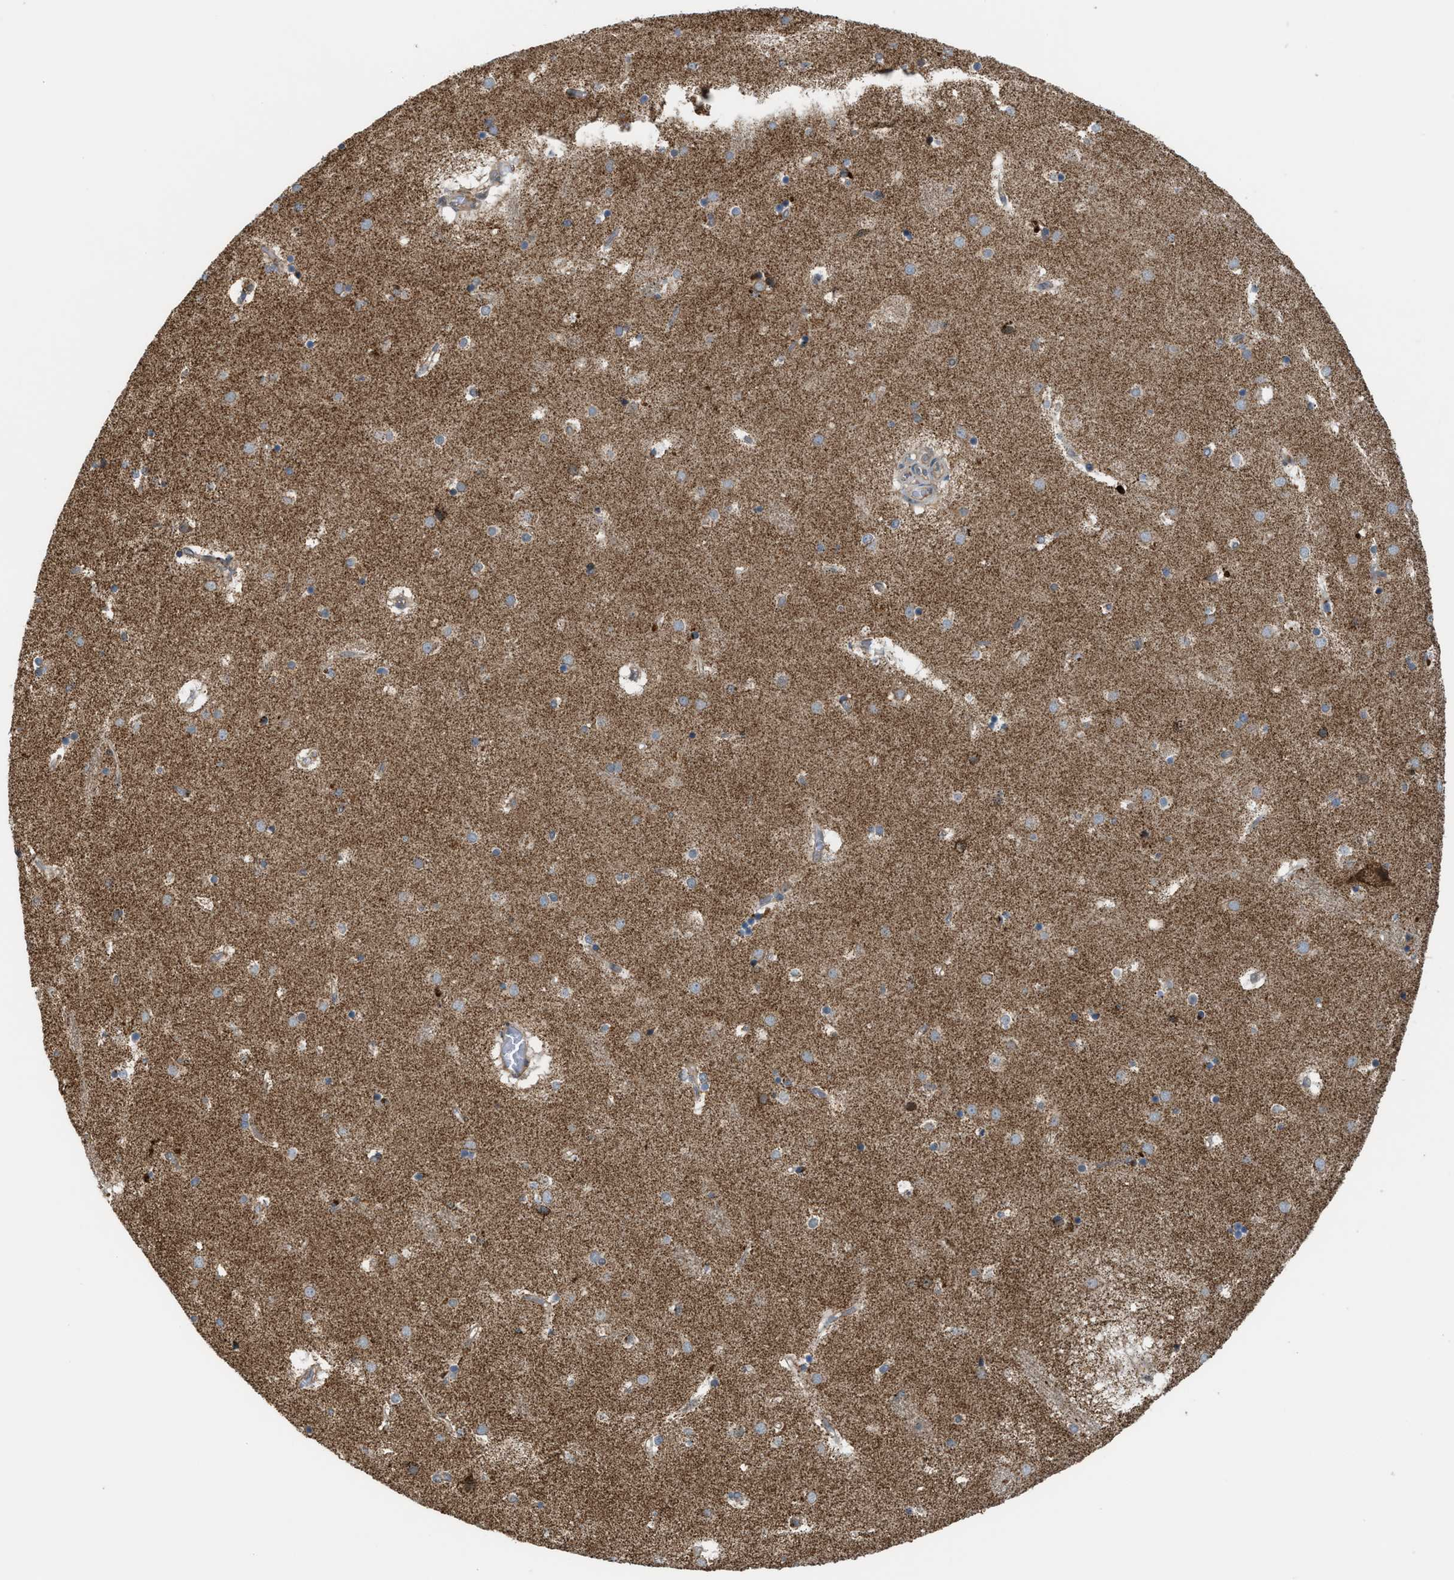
{"staining": {"intensity": "moderate", "quantity": ">75%", "location": "cytoplasmic/membranous"}, "tissue": "caudate", "cell_type": "Glial cells", "image_type": "normal", "snomed": [{"axis": "morphology", "description": "Normal tissue, NOS"}, {"axis": "topography", "description": "Lateral ventricle wall"}], "caption": "The micrograph displays staining of normal caudate, revealing moderate cytoplasmic/membranous protein positivity (brown color) within glial cells.", "gene": "PDCL", "patient": {"sex": "male", "age": 70}}